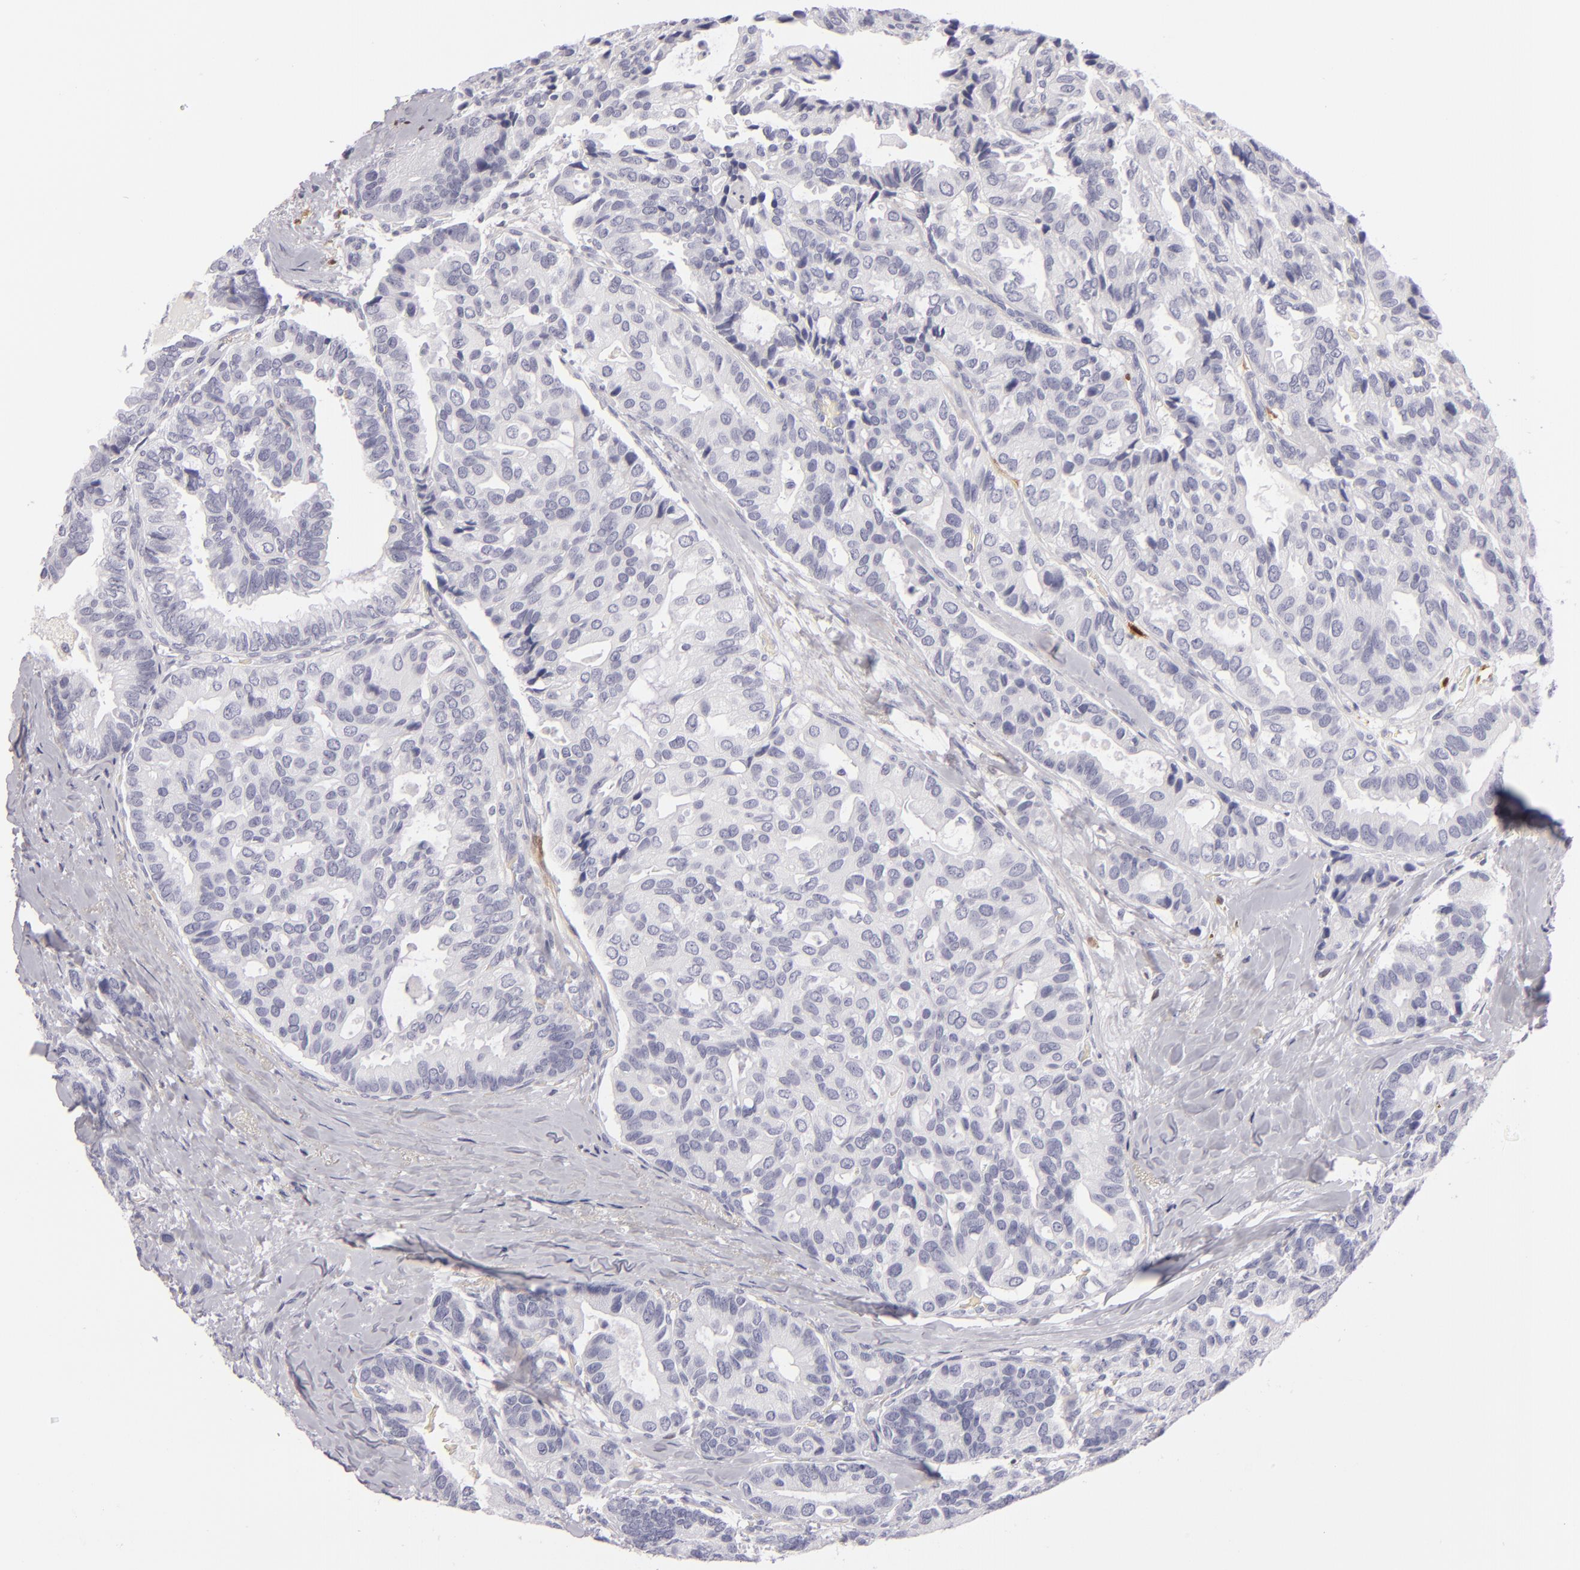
{"staining": {"intensity": "negative", "quantity": "none", "location": "none"}, "tissue": "breast cancer", "cell_type": "Tumor cells", "image_type": "cancer", "snomed": [{"axis": "morphology", "description": "Duct carcinoma"}, {"axis": "topography", "description": "Breast"}], "caption": "DAB (3,3'-diaminobenzidine) immunohistochemical staining of breast cancer (invasive ductal carcinoma) exhibits no significant staining in tumor cells.", "gene": "F13A1", "patient": {"sex": "female", "age": 69}}